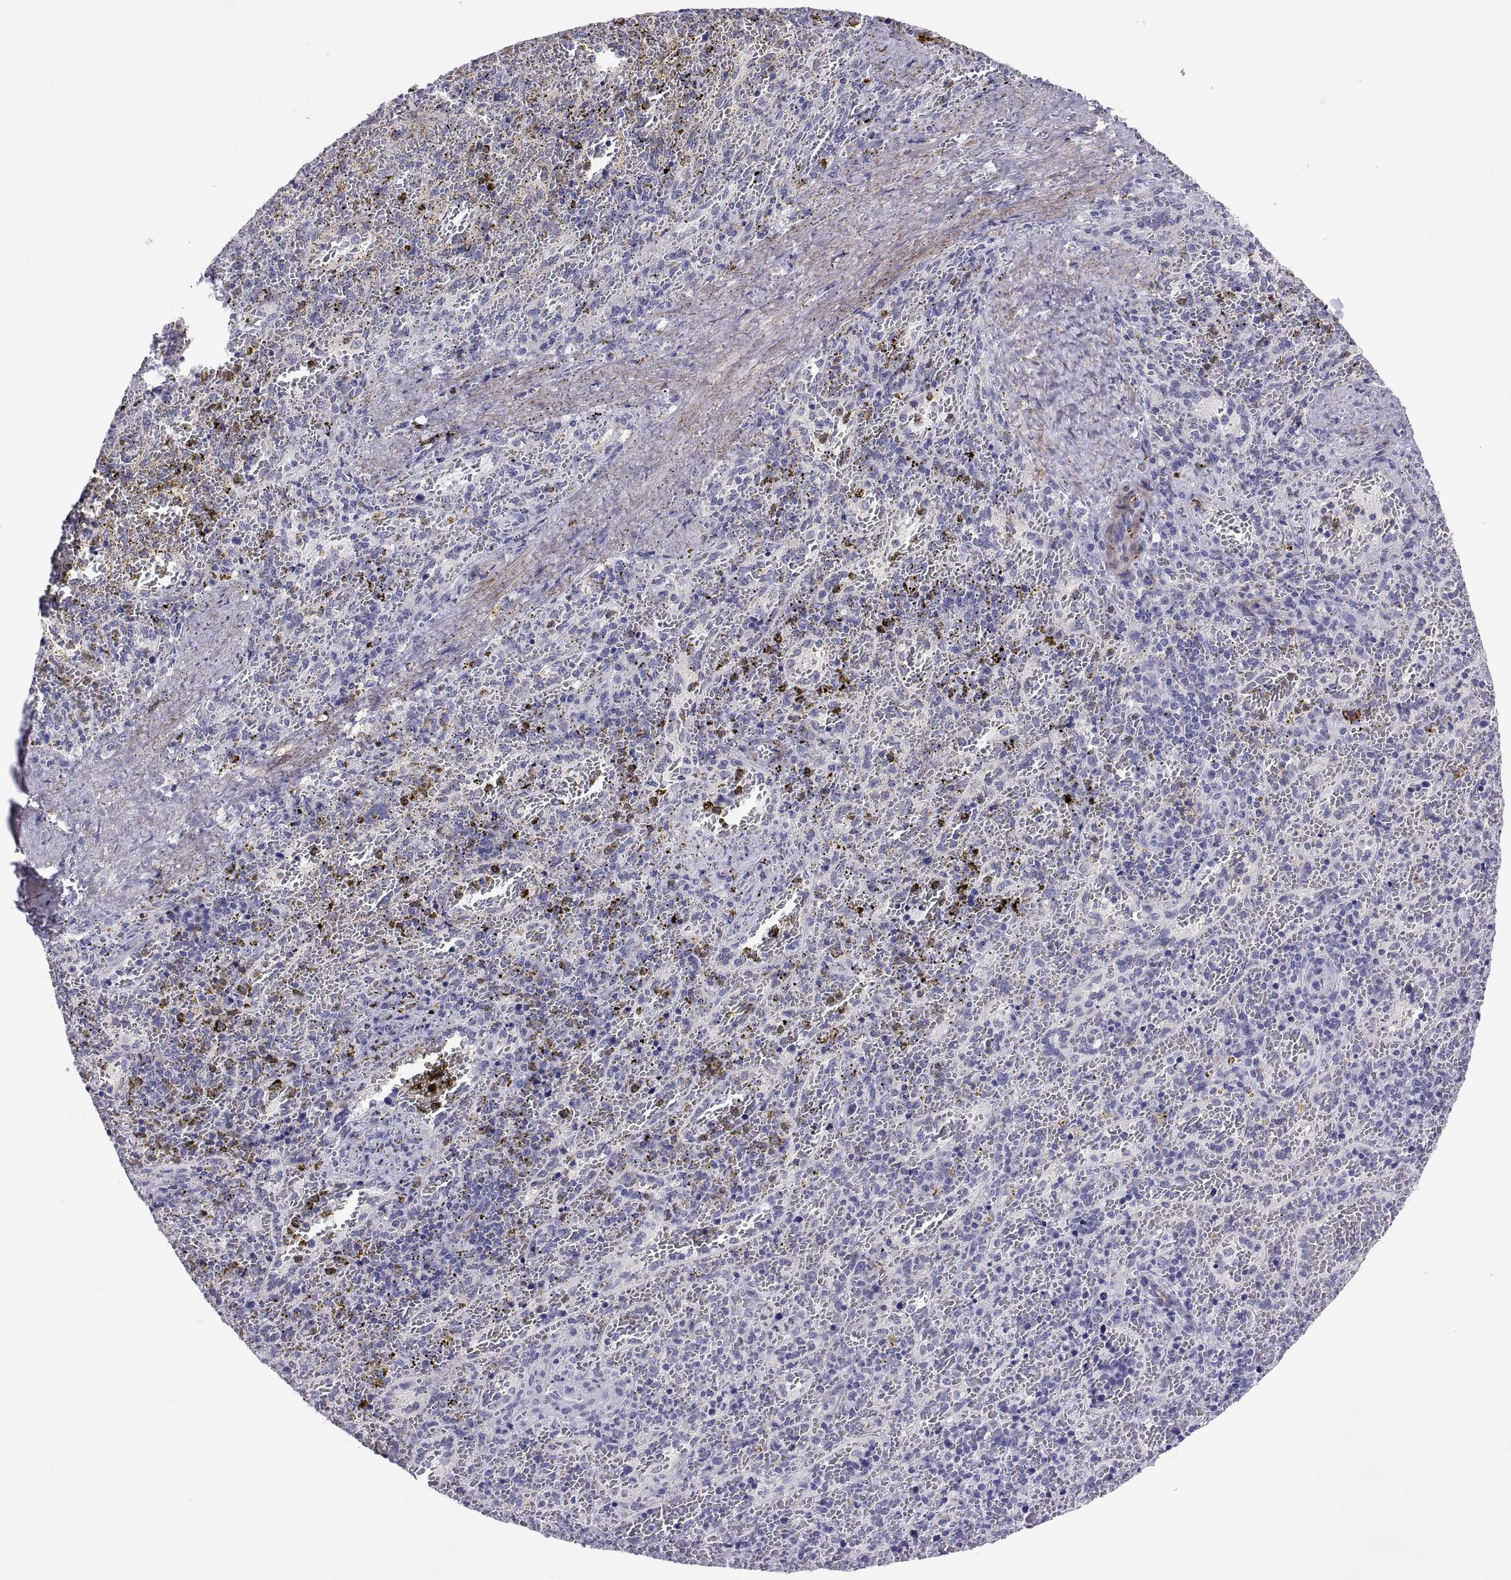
{"staining": {"intensity": "negative", "quantity": "none", "location": "none"}, "tissue": "spleen", "cell_type": "Cells in red pulp", "image_type": "normal", "snomed": [{"axis": "morphology", "description": "Normal tissue, NOS"}, {"axis": "topography", "description": "Spleen"}], "caption": "This histopathology image is of normal spleen stained with immunohistochemistry to label a protein in brown with the nuclei are counter-stained blue. There is no expression in cells in red pulp. (Brightfield microscopy of DAB immunohistochemistry at high magnification).", "gene": "CHCT1", "patient": {"sex": "female", "age": 50}}